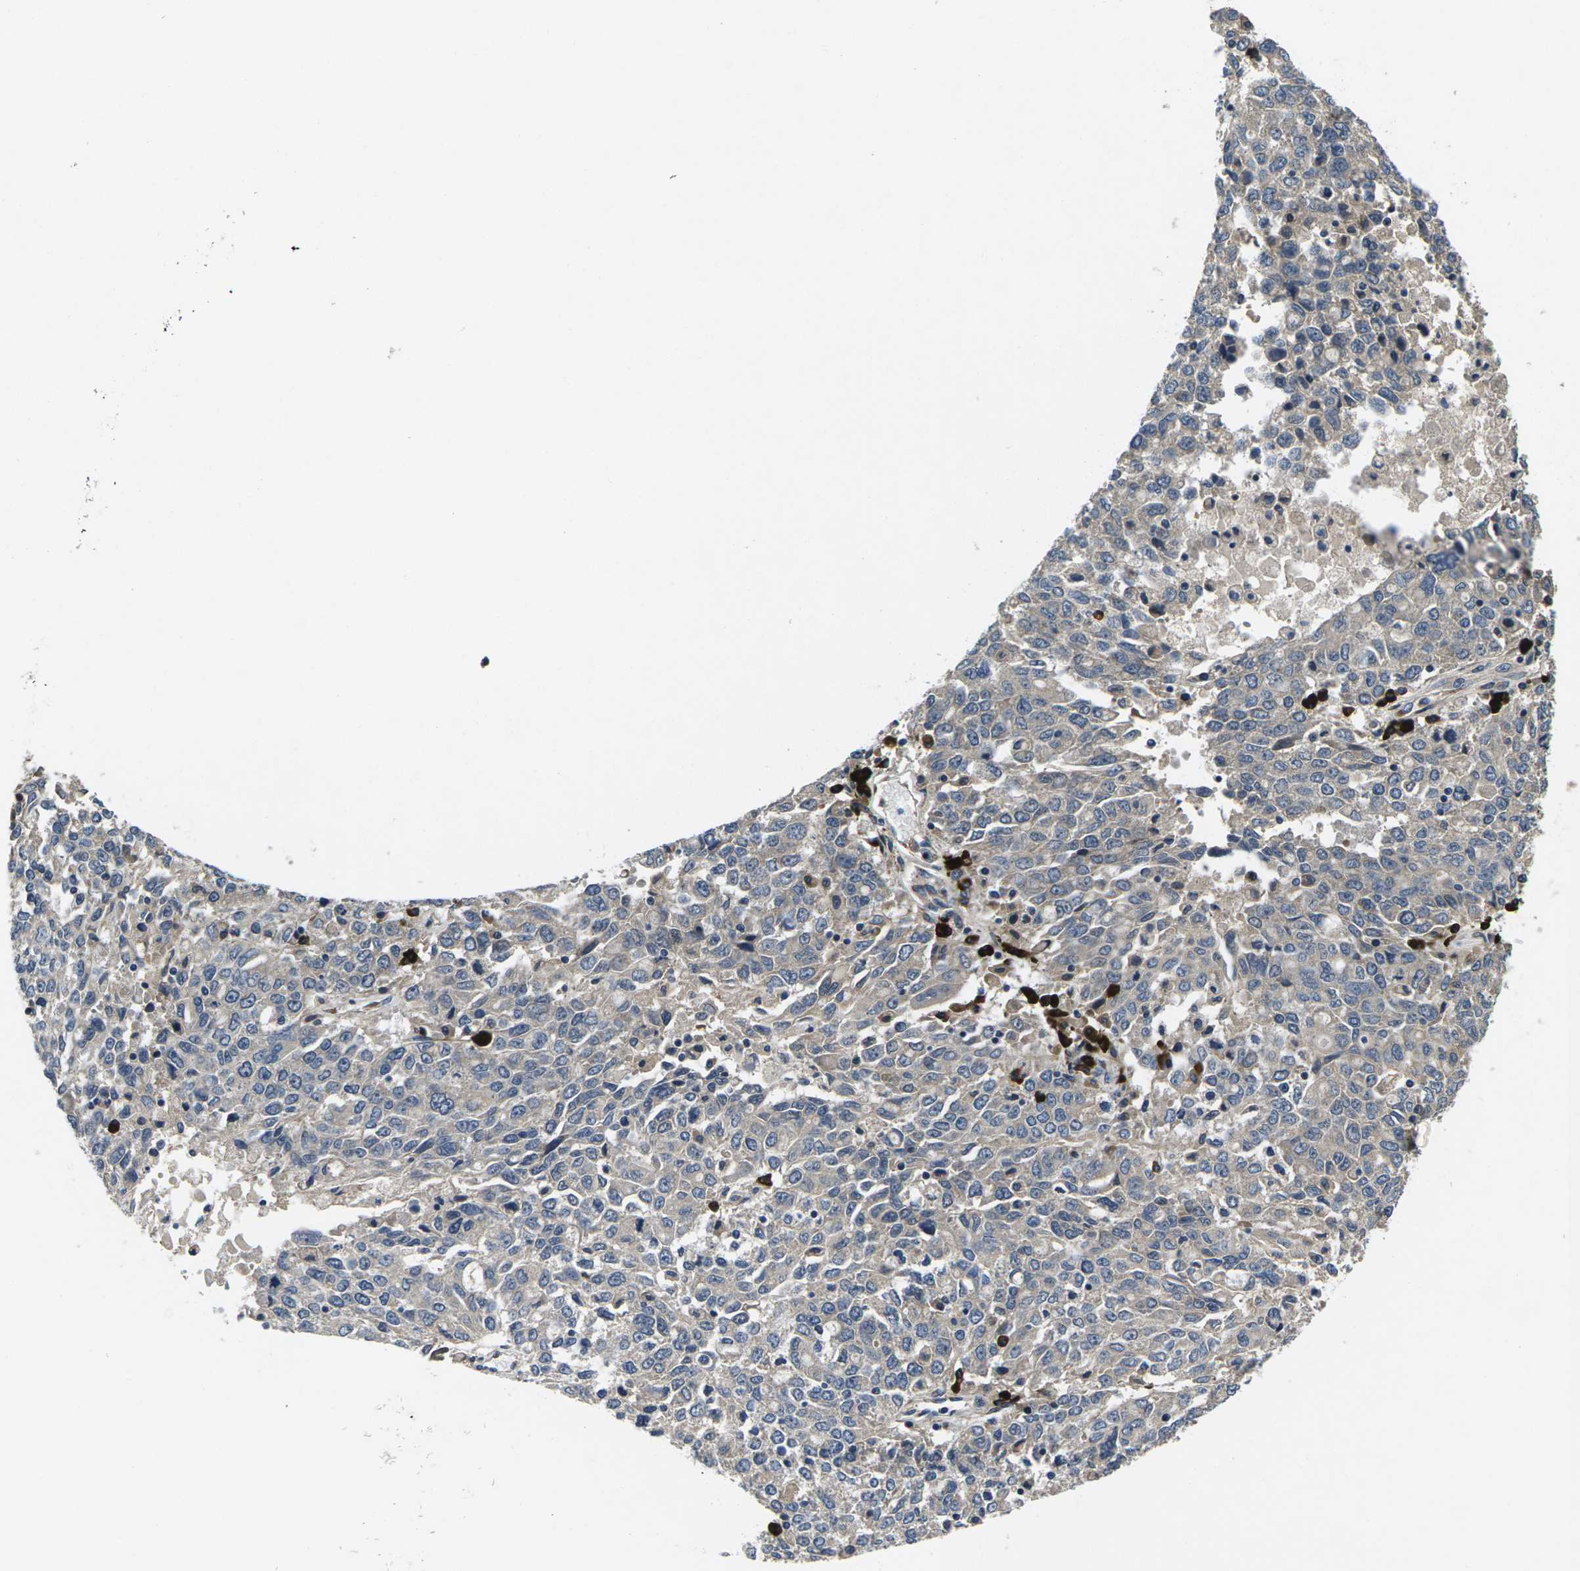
{"staining": {"intensity": "negative", "quantity": "none", "location": "none"}, "tissue": "ovarian cancer", "cell_type": "Tumor cells", "image_type": "cancer", "snomed": [{"axis": "morphology", "description": "Carcinoma, endometroid"}, {"axis": "topography", "description": "Ovary"}], "caption": "Photomicrograph shows no protein positivity in tumor cells of ovarian cancer (endometroid carcinoma) tissue.", "gene": "PLCE1", "patient": {"sex": "female", "age": 62}}